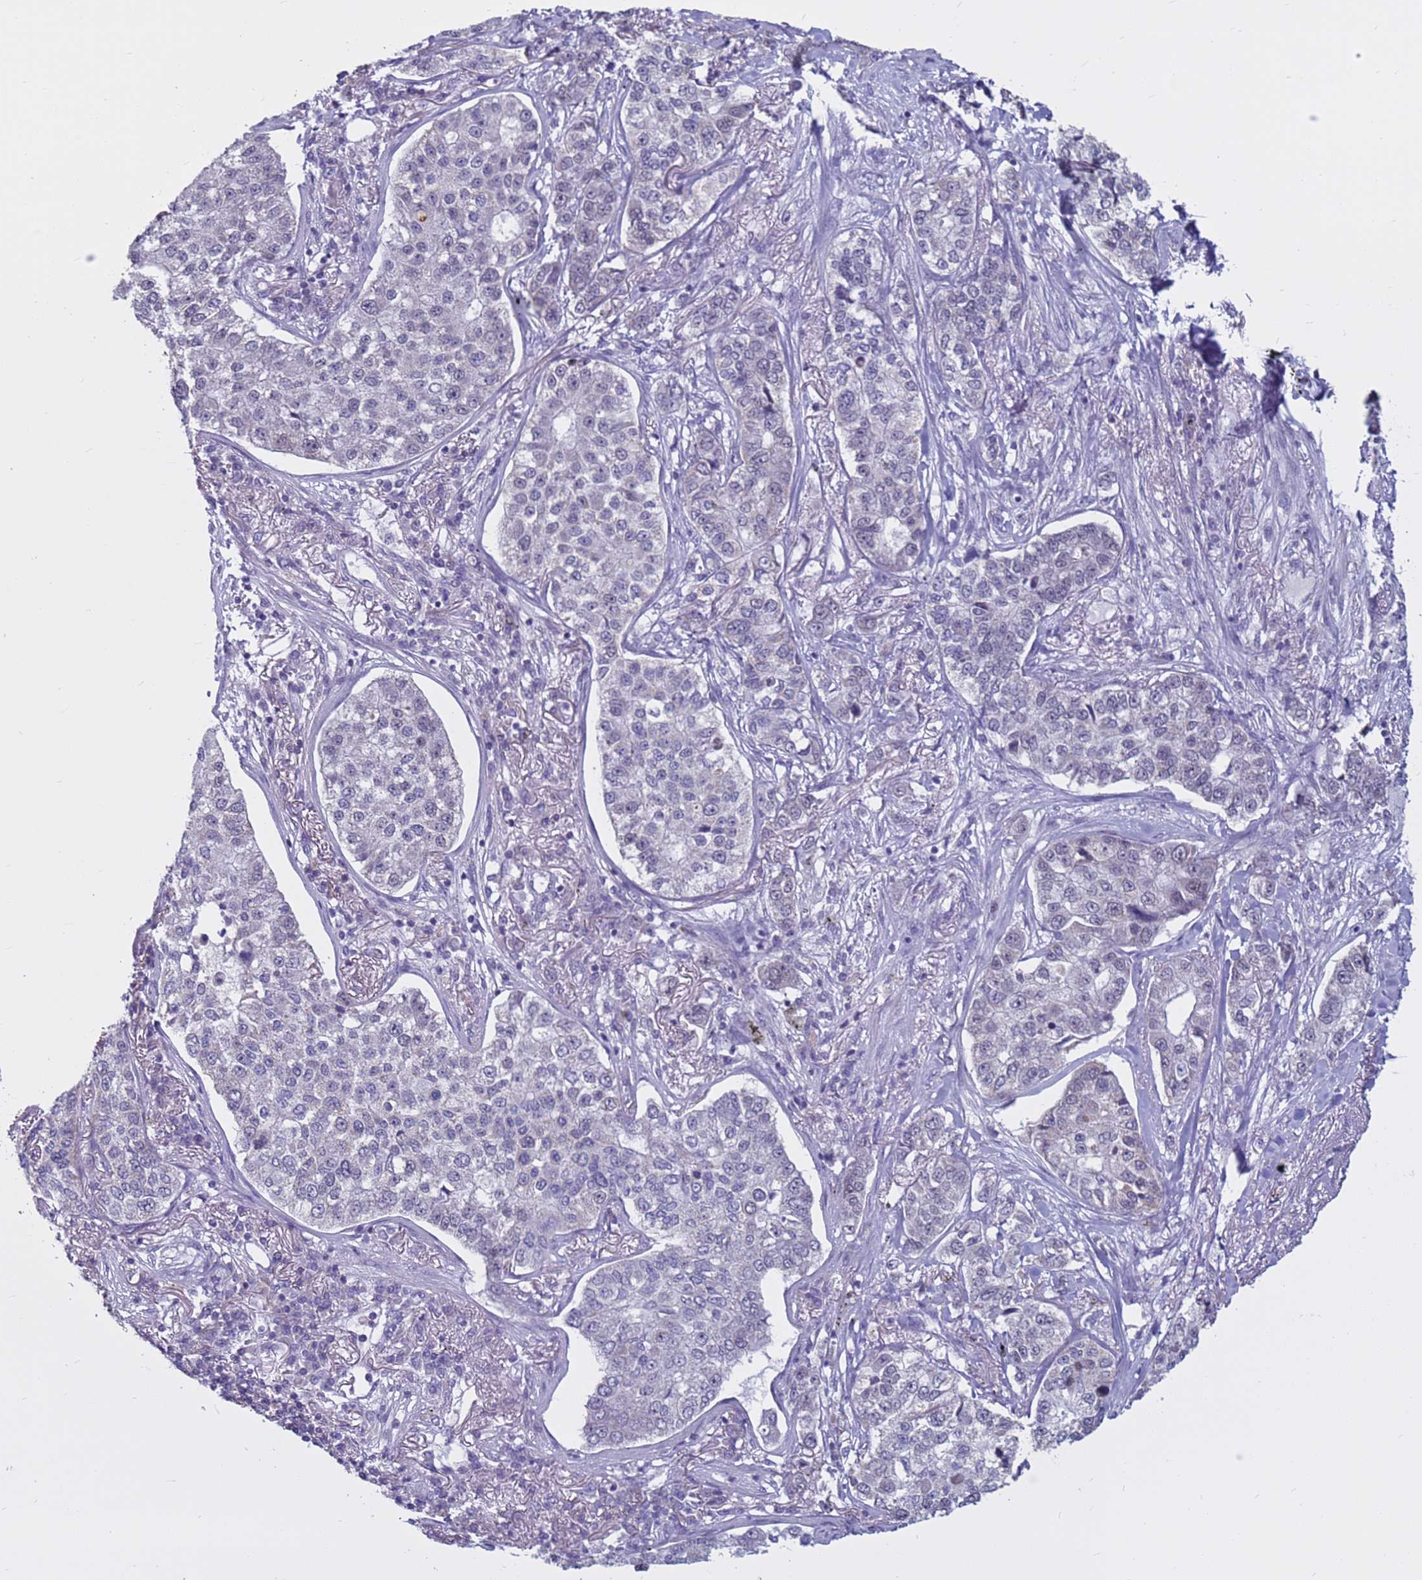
{"staining": {"intensity": "negative", "quantity": "none", "location": "none"}, "tissue": "lung cancer", "cell_type": "Tumor cells", "image_type": "cancer", "snomed": [{"axis": "morphology", "description": "Adenocarcinoma, NOS"}, {"axis": "topography", "description": "Lung"}], "caption": "High magnification brightfield microscopy of lung cancer (adenocarcinoma) stained with DAB (brown) and counterstained with hematoxylin (blue): tumor cells show no significant staining.", "gene": "CDK2AP2", "patient": {"sex": "male", "age": 49}}